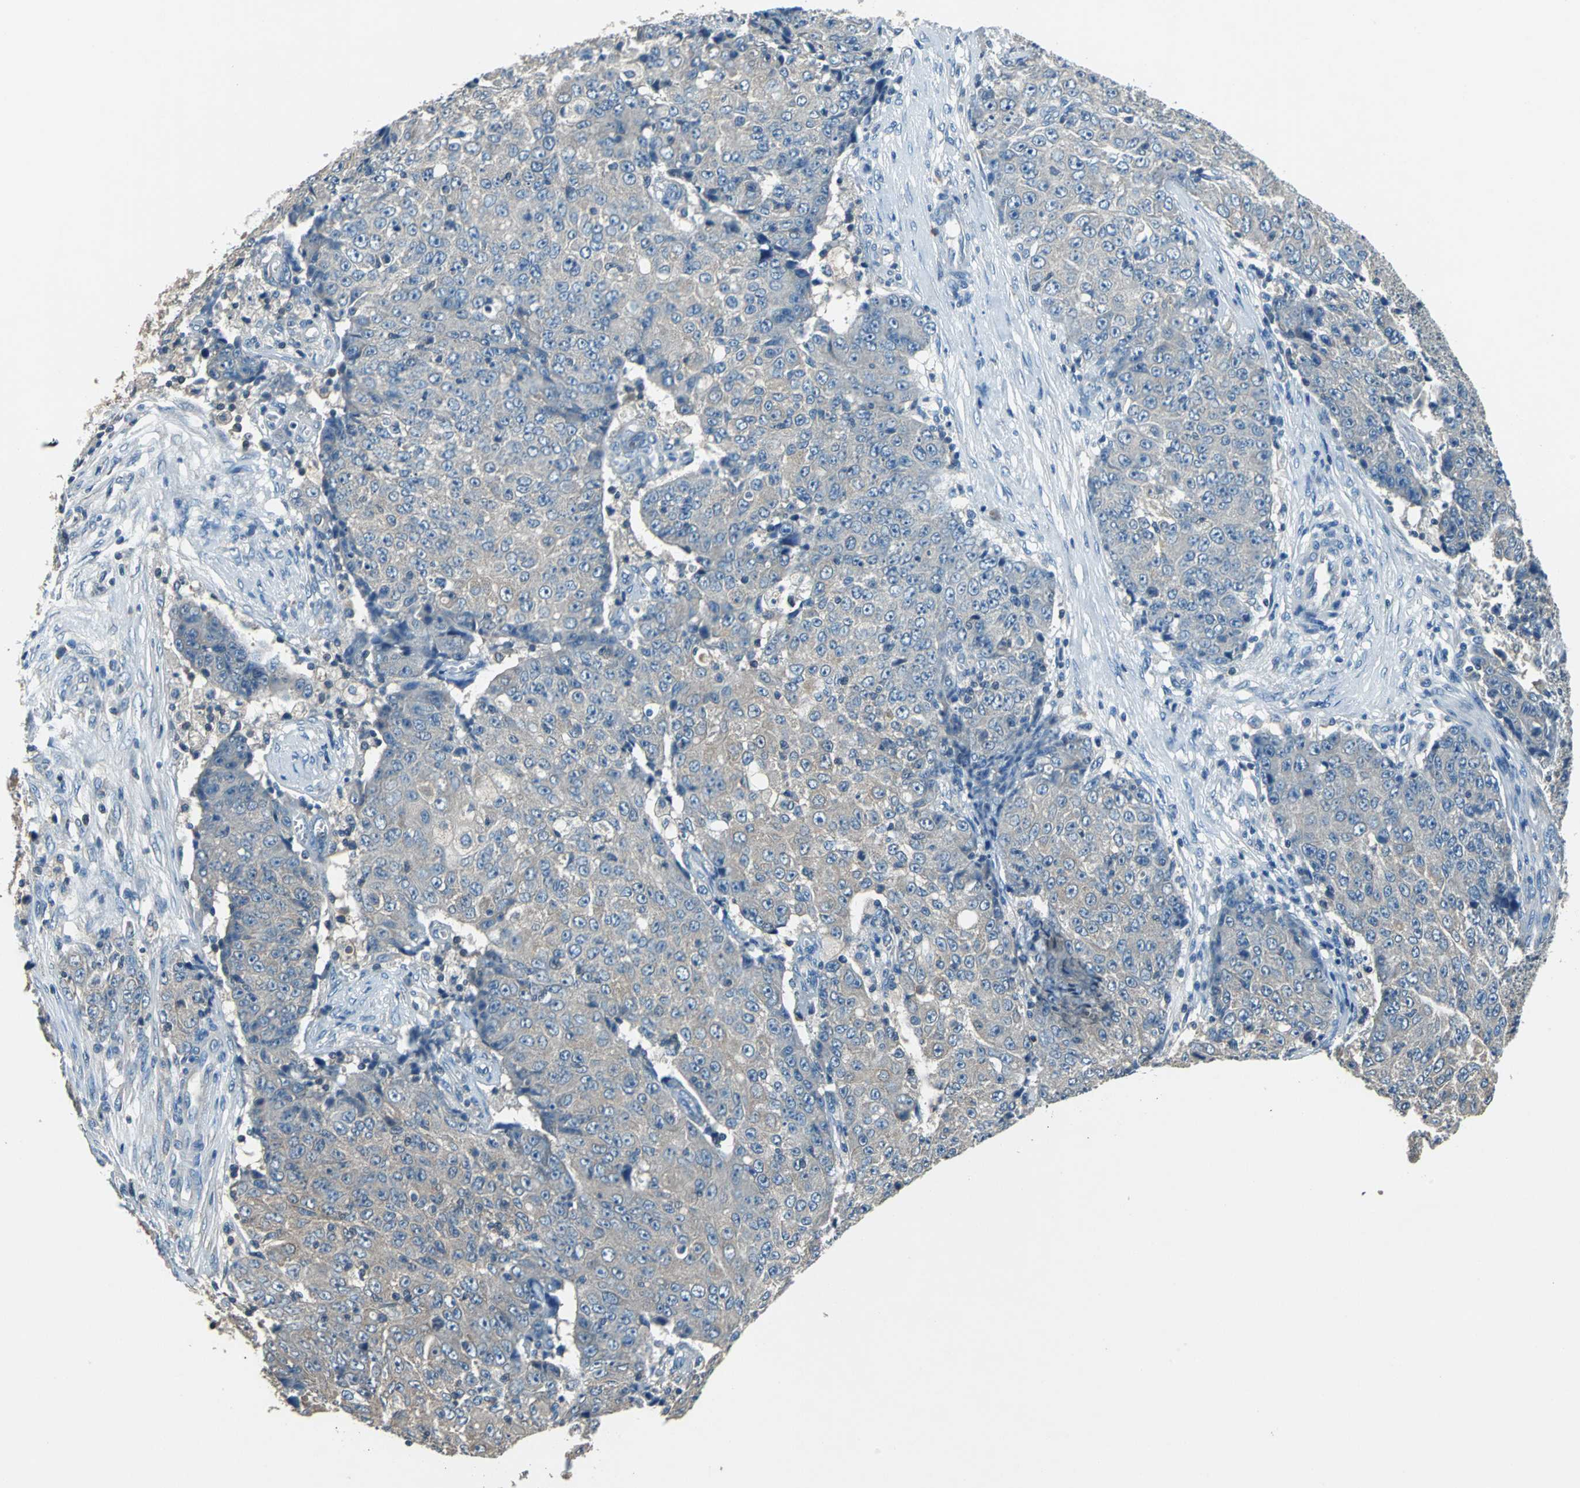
{"staining": {"intensity": "weak", "quantity": "25%-75%", "location": "cytoplasmic/membranous"}, "tissue": "ovarian cancer", "cell_type": "Tumor cells", "image_type": "cancer", "snomed": [{"axis": "morphology", "description": "Carcinoma, endometroid"}, {"axis": "topography", "description": "Ovary"}], "caption": "Endometroid carcinoma (ovarian) stained with immunohistochemistry (IHC) displays weak cytoplasmic/membranous expression in approximately 25%-75% of tumor cells.", "gene": "PRKCA", "patient": {"sex": "female", "age": 42}}